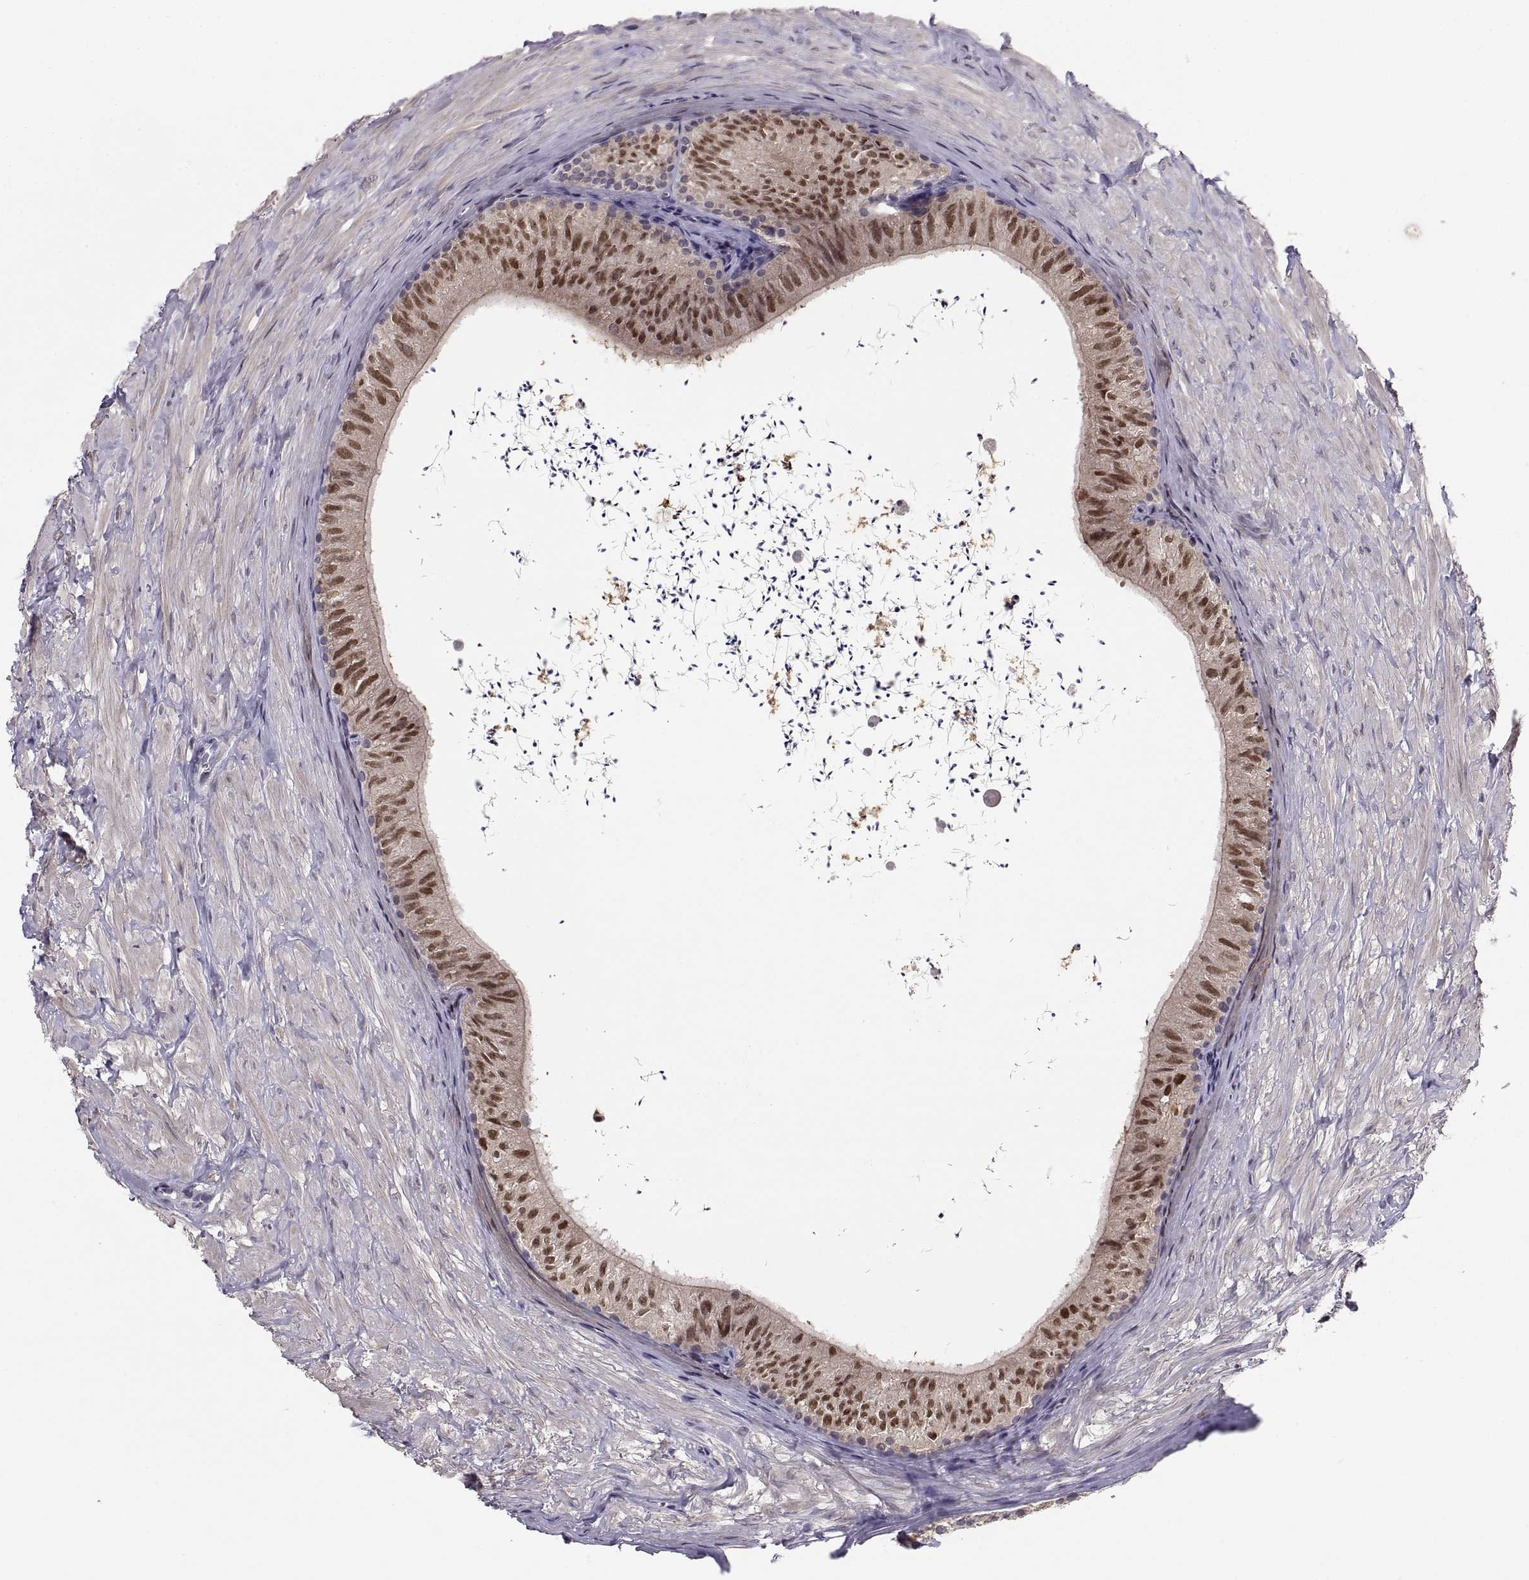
{"staining": {"intensity": "strong", "quantity": "25%-75%", "location": "nuclear"}, "tissue": "epididymis", "cell_type": "Glandular cells", "image_type": "normal", "snomed": [{"axis": "morphology", "description": "Normal tissue, NOS"}, {"axis": "topography", "description": "Epididymis"}], "caption": "A high-resolution photomicrograph shows IHC staining of unremarkable epididymis, which reveals strong nuclear expression in approximately 25%-75% of glandular cells.", "gene": "PAX2", "patient": {"sex": "male", "age": 32}}